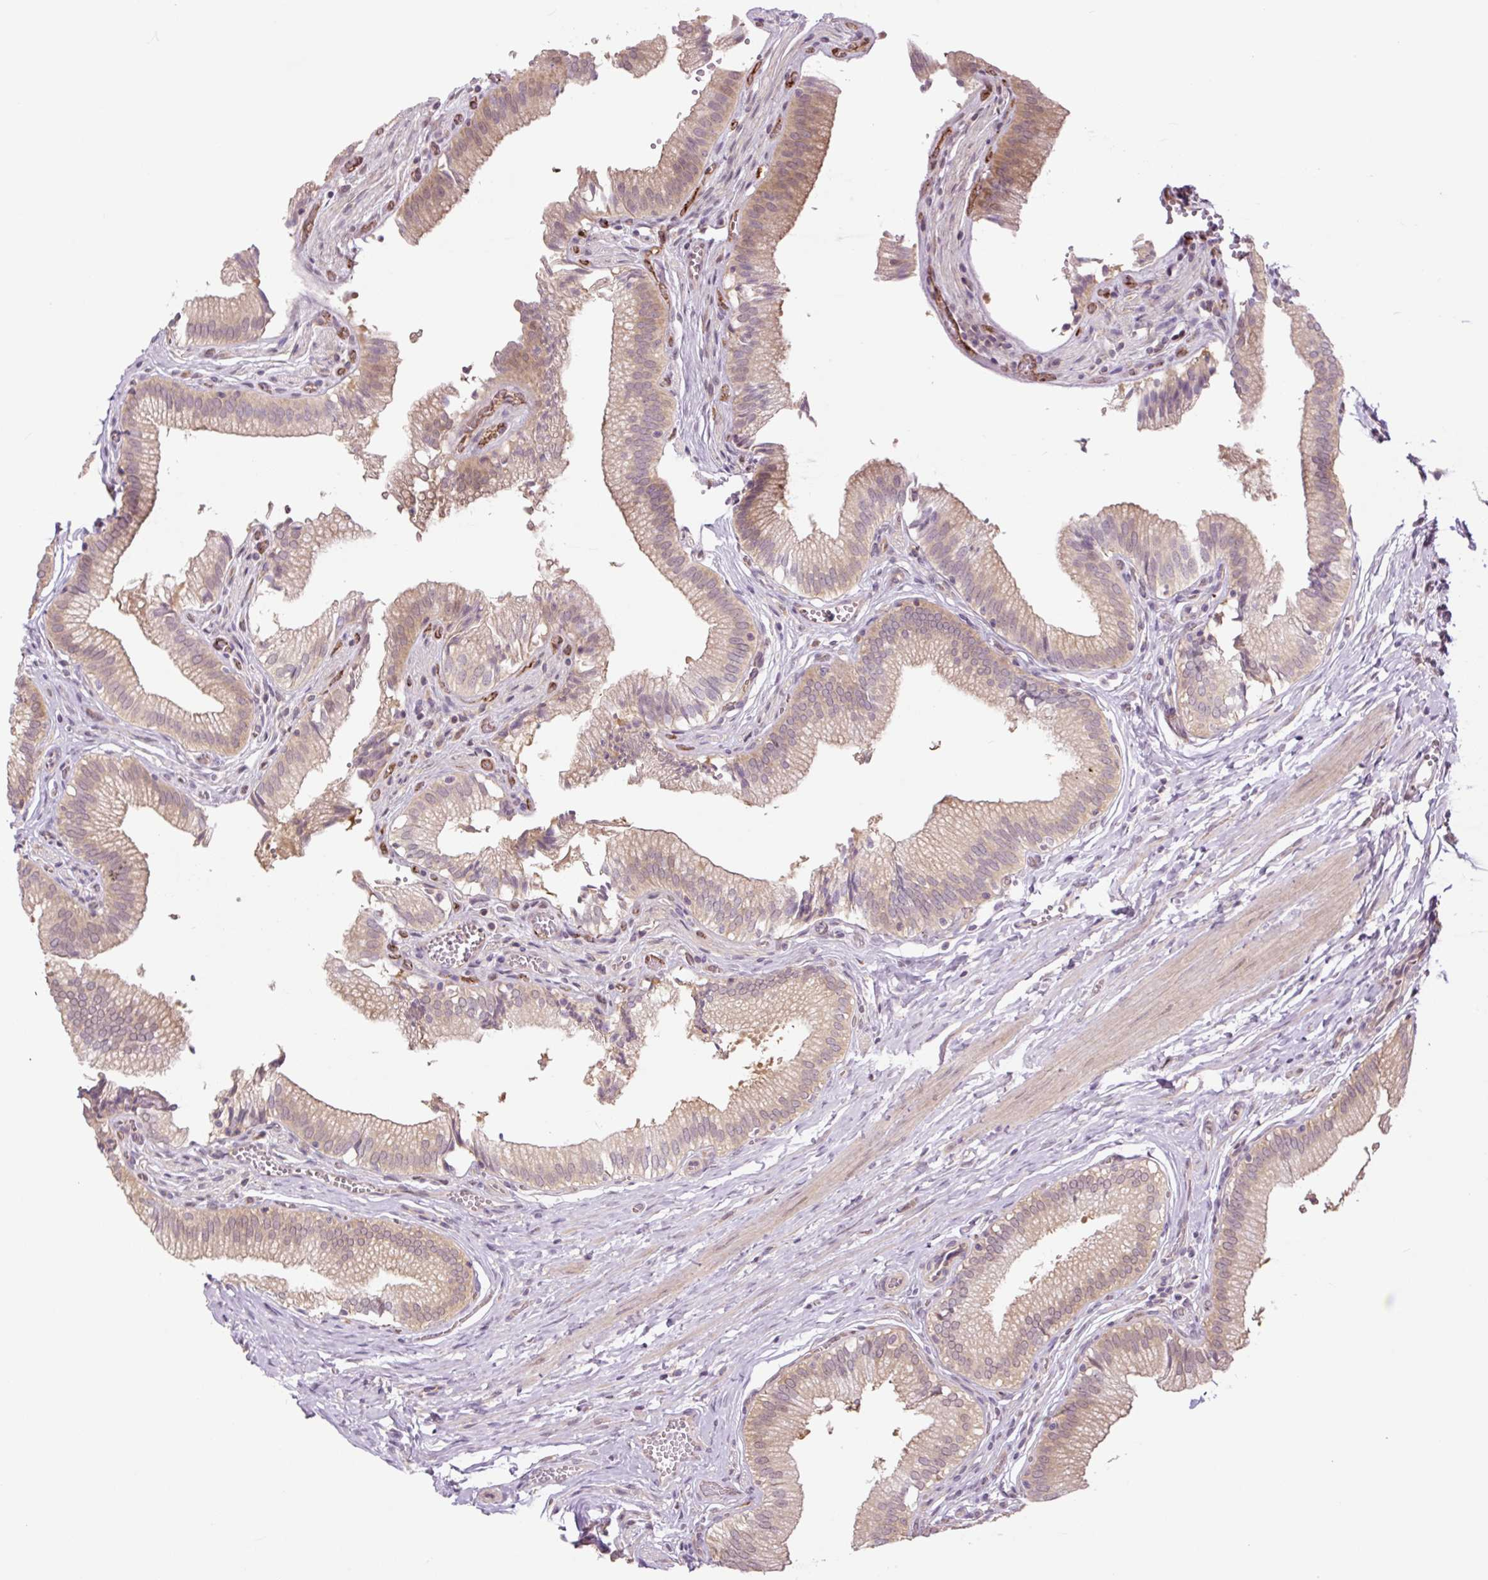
{"staining": {"intensity": "moderate", "quantity": ">75%", "location": "cytoplasmic/membranous"}, "tissue": "gallbladder", "cell_type": "Glandular cells", "image_type": "normal", "snomed": [{"axis": "morphology", "description": "Normal tissue, NOS"}, {"axis": "topography", "description": "Gallbladder"}, {"axis": "topography", "description": "Peripheral nerve tissue"}], "caption": "Immunohistochemical staining of normal human gallbladder displays >75% levels of moderate cytoplasmic/membranous protein staining in about >75% of glandular cells.", "gene": "TPT1", "patient": {"sex": "male", "age": 17}}